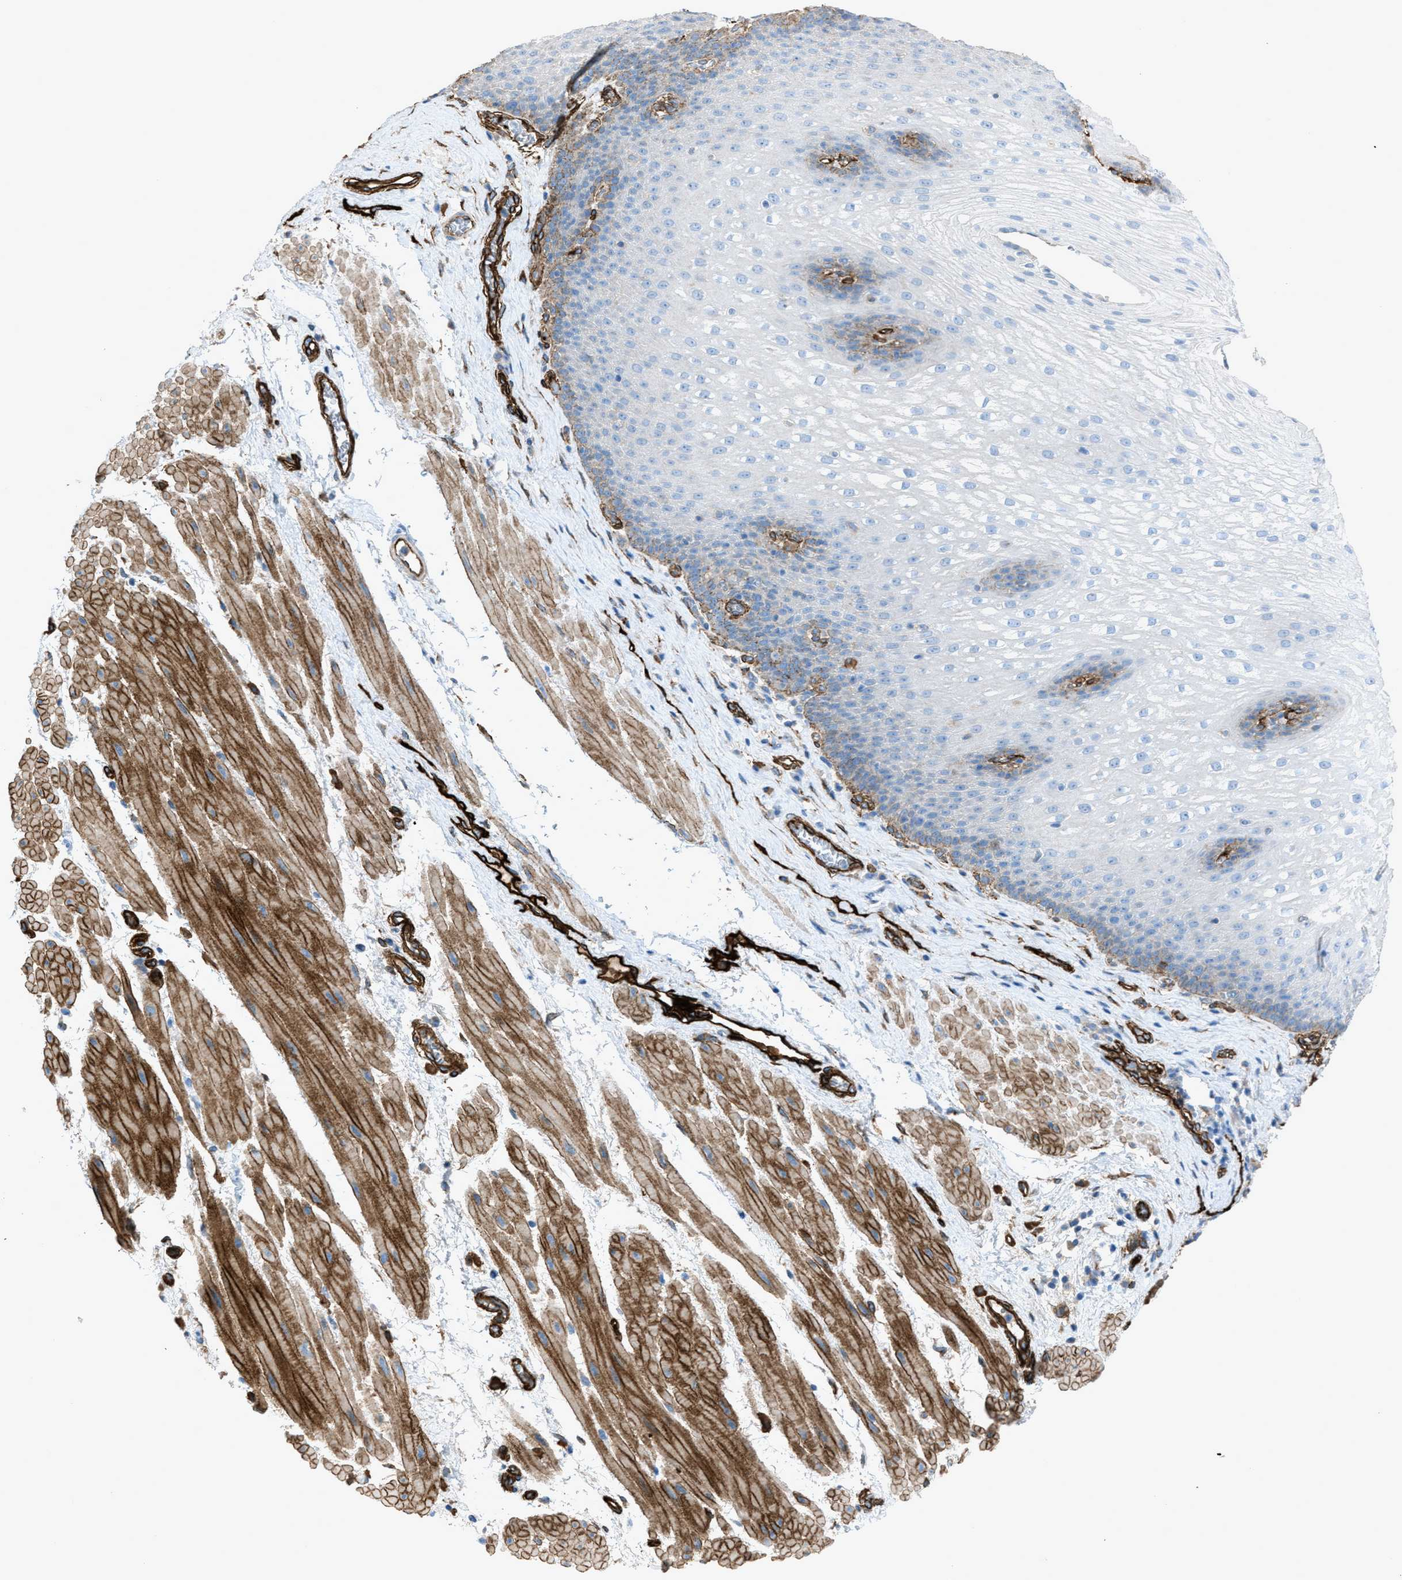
{"staining": {"intensity": "negative", "quantity": "none", "location": "none"}, "tissue": "esophagus", "cell_type": "Squamous epithelial cells", "image_type": "normal", "snomed": [{"axis": "morphology", "description": "Normal tissue, NOS"}, {"axis": "topography", "description": "Esophagus"}], "caption": "Immunohistochemistry of unremarkable esophagus demonstrates no staining in squamous epithelial cells. Nuclei are stained in blue.", "gene": "SLC22A15", "patient": {"sex": "male", "age": 48}}